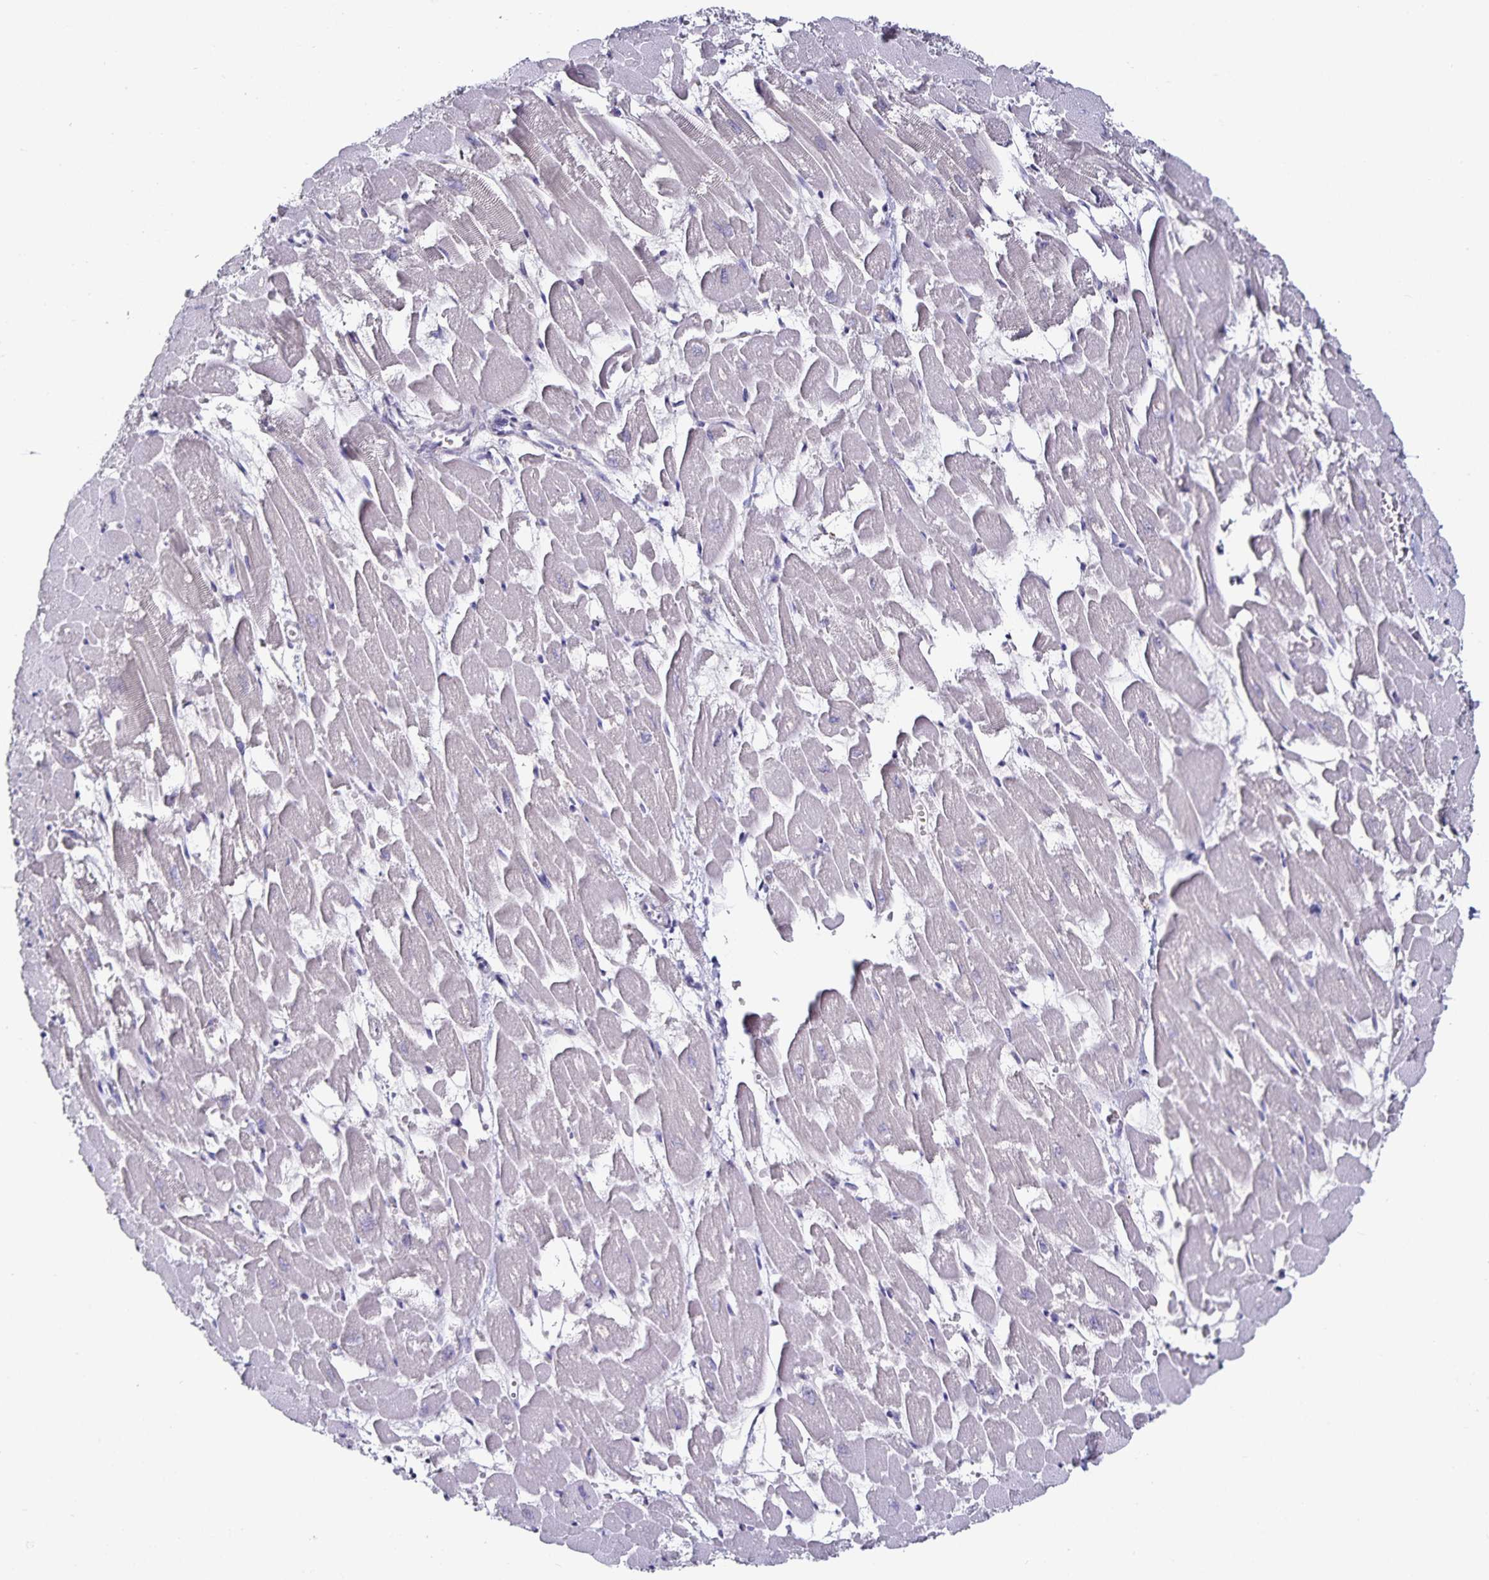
{"staining": {"intensity": "negative", "quantity": "none", "location": "none"}, "tissue": "heart muscle", "cell_type": "Cardiomyocytes", "image_type": "normal", "snomed": [{"axis": "morphology", "description": "Normal tissue, NOS"}, {"axis": "topography", "description": "Heart"}], "caption": "A high-resolution photomicrograph shows immunohistochemistry staining of benign heart muscle, which demonstrates no significant positivity in cardiomyocytes. (IHC, brightfield microscopy, high magnification).", "gene": "TTR", "patient": {"sex": "female", "age": 52}}